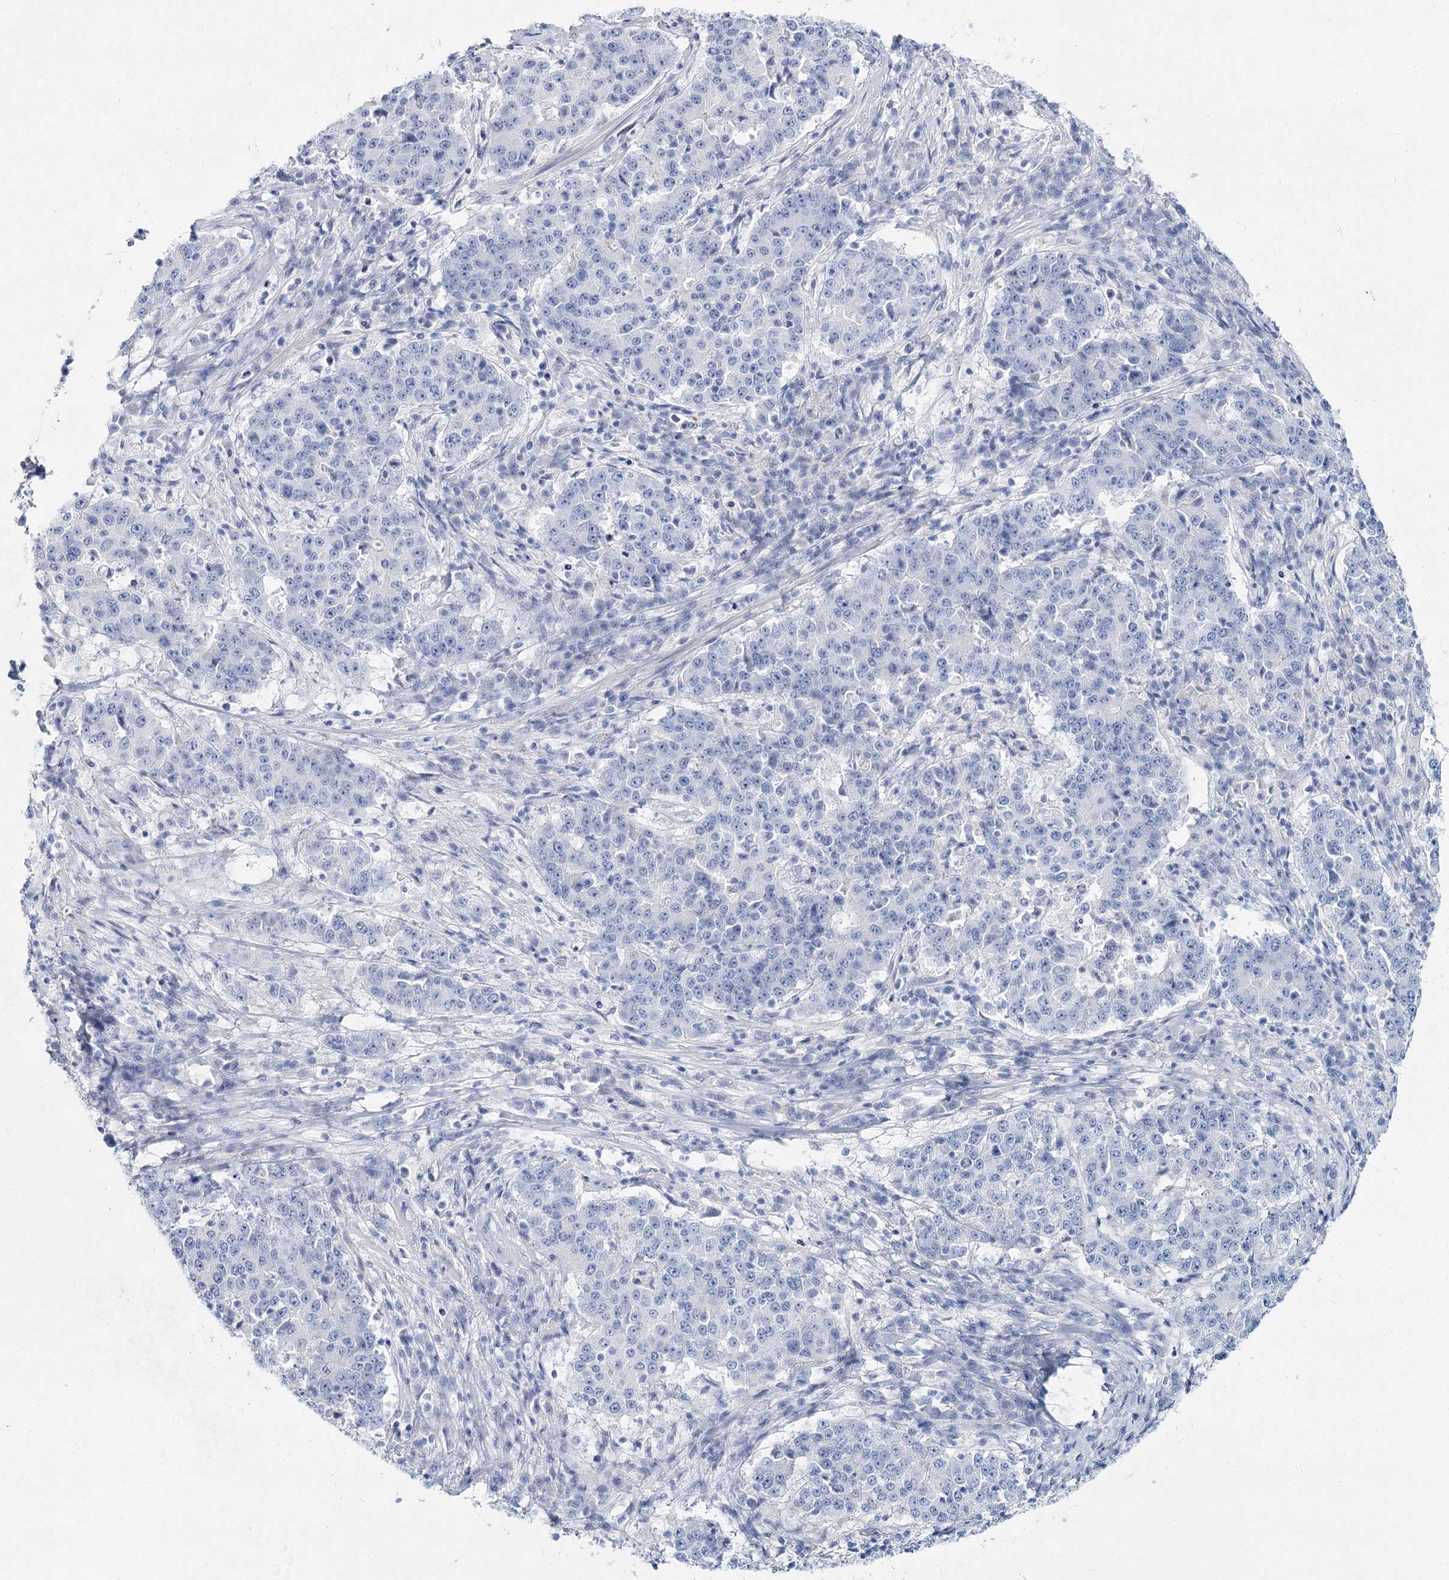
{"staining": {"intensity": "negative", "quantity": "none", "location": "none"}, "tissue": "stomach cancer", "cell_type": "Tumor cells", "image_type": "cancer", "snomed": [{"axis": "morphology", "description": "Adenocarcinoma, NOS"}, {"axis": "topography", "description": "Stomach"}], "caption": "Immunohistochemical staining of human adenocarcinoma (stomach) exhibits no significant positivity in tumor cells.", "gene": "SLC17A2", "patient": {"sex": "male", "age": 59}}